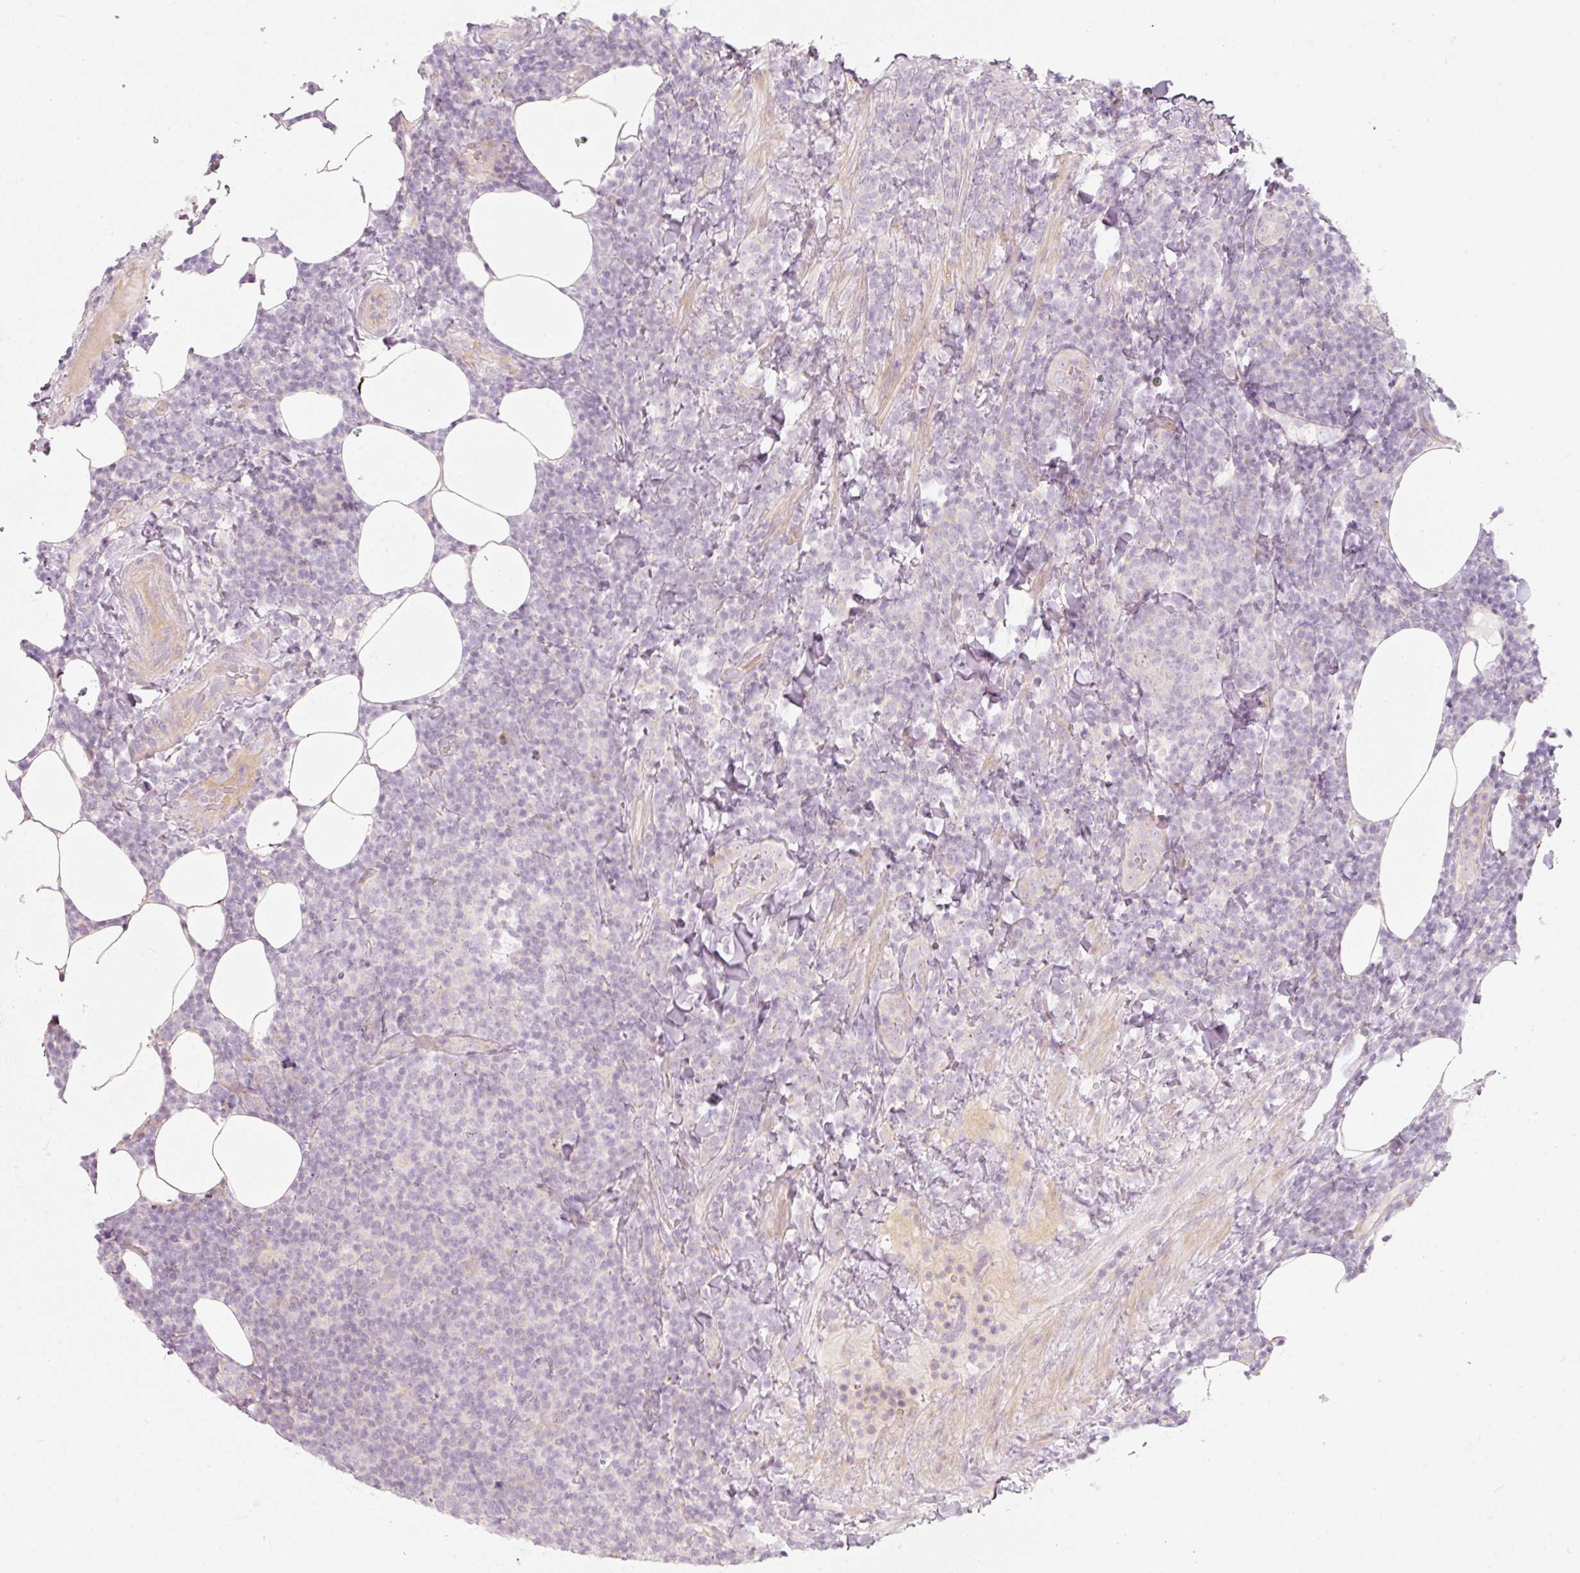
{"staining": {"intensity": "negative", "quantity": "none", "location": "none"}, "tissue": "lymphoma", "cell_type": "Tumor cells", "image_type": "cancer", "snomed": [{"axis": "morphology", "description": "Malignant lymphoma, non-Hodgkin's type, Low grade"}, {"axis": "topography", "description": "Lymph node"}], "caption": "This is an immunohistochemistry (IHC) micrograph of malignant lymphoma, non-Hodgkin's type (low-grade). There is no staining in tumor cells.", "gene": "SLC20A1", "patient": {"sex": "male", "age": 66}}